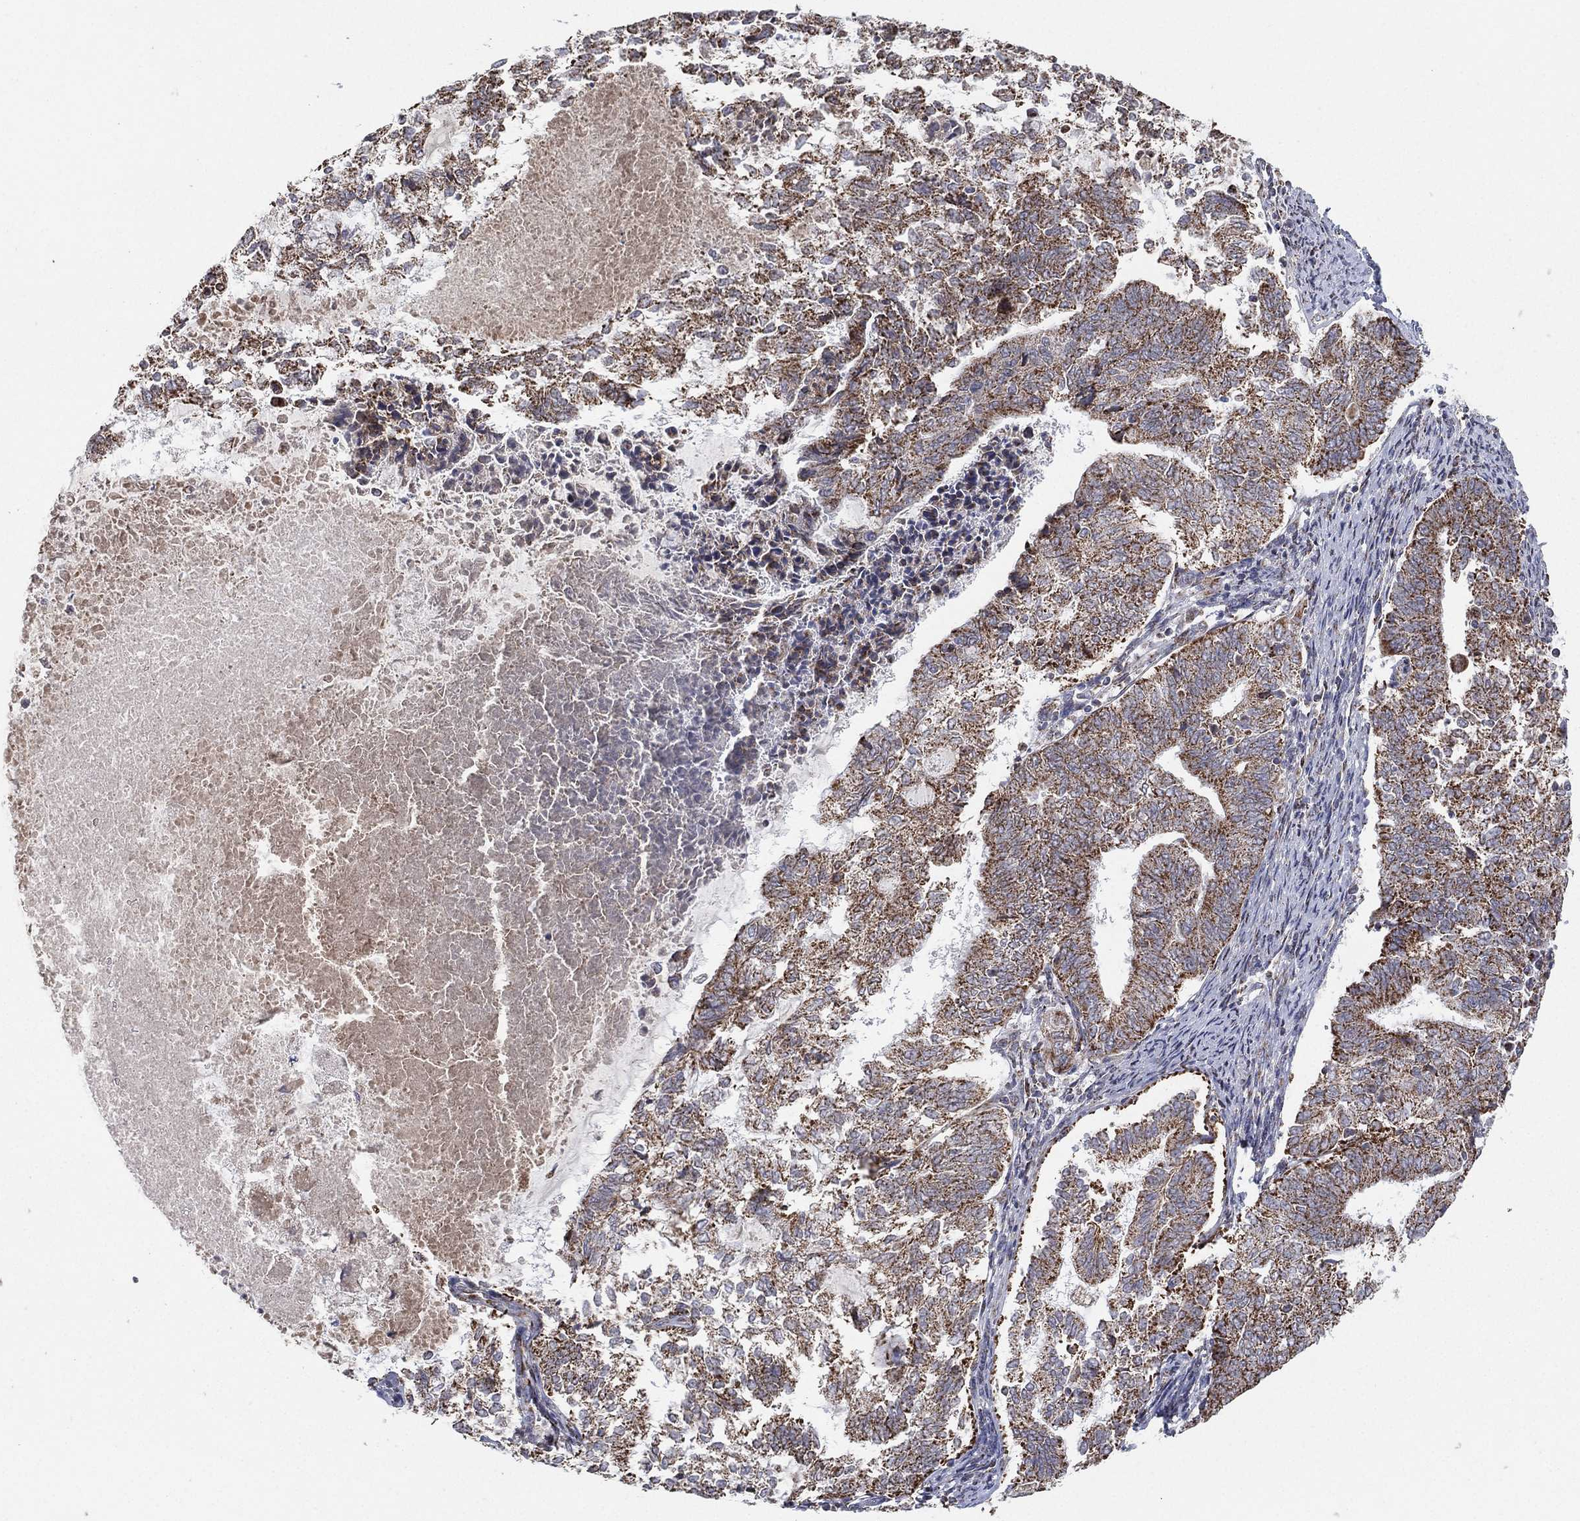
{"staining": {"intensity": "moderate", "quantity": ">75%", "location": "cytoplasmic/membranous"}, "tissue": "endometrial cancer", "cell_type": "Tumor cells", "image_type": "cancer", "snomed": [{"axis": "morphology", "description": "Adenocarcinoma, NOS"}, {"axis": "topography", "description": "Endometrium"}], "caption": "This is an image of immunohistochemistry staining of endometrial cancer, which shows moderate staining in the cytoplasmic/membranous of tumor cells.", "gene": "PSMG4", "patient": {"sex": "female", "age": 65}}